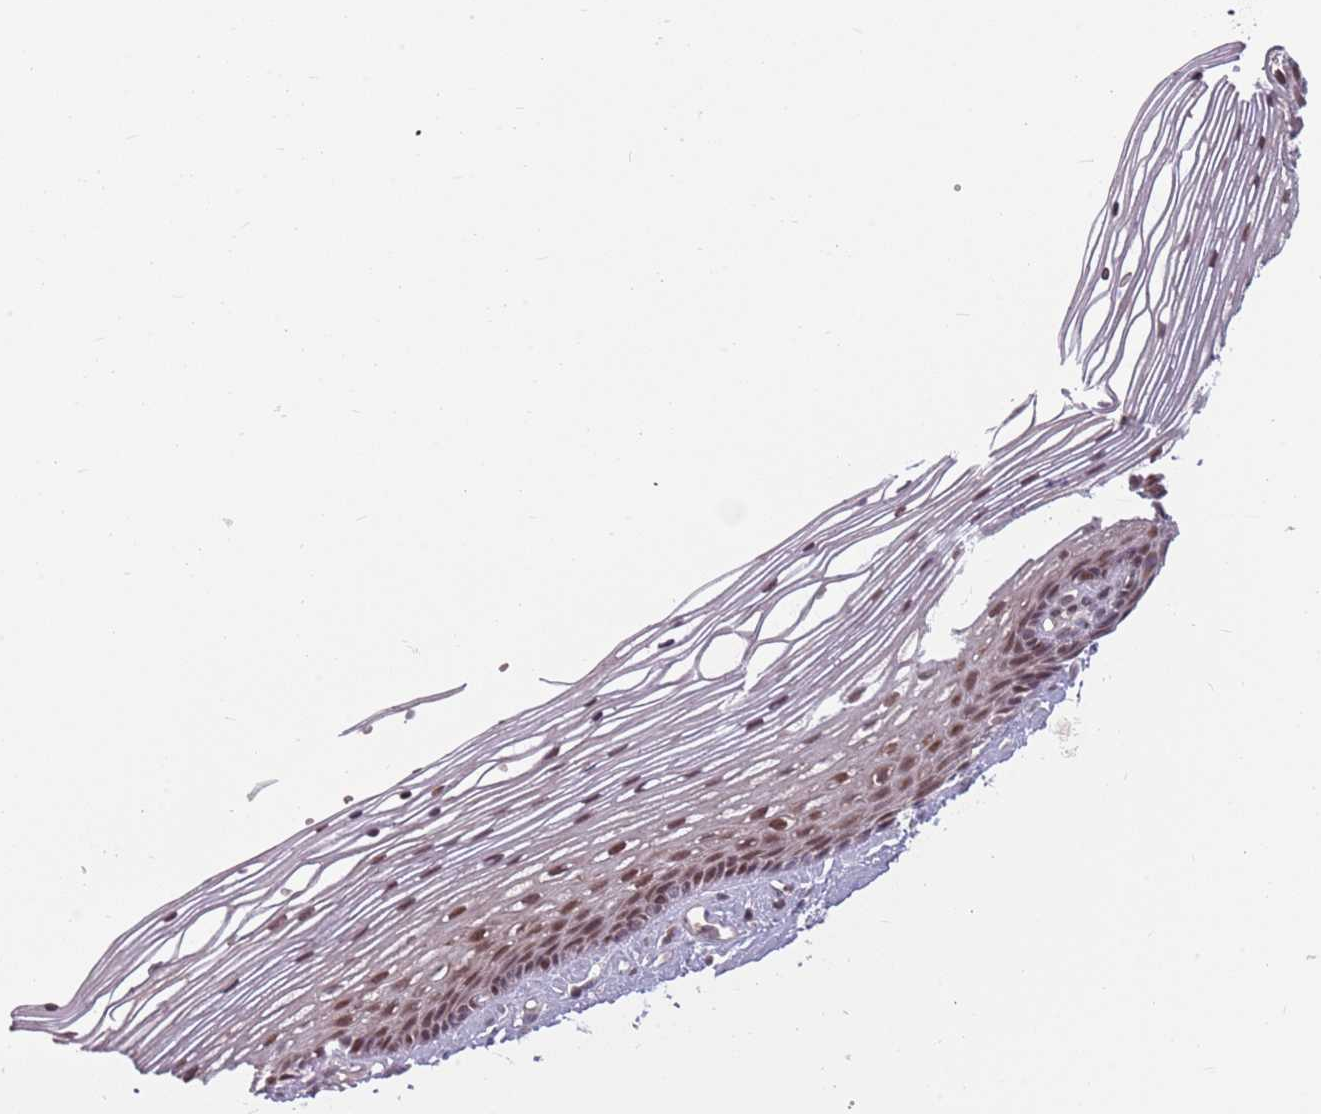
{"staining": {"intensity": "weak", "quantity": "25%-75%", "location": "nuclear"}, "tissue": "vagina", "cell_type": "Squamous epithelial cells", "image_type": "normal", "snomed": [{"axis": "morphology", "description": "Normal tissue, NOS"}, {"axis": "topography", "description": "Vagina"}], "caption": "High-magnification brightfield microscopy of benign vagina stained with DAB (3,3'-diaminobenzidine) (brown) and counterstained with hematoxylin (blue). squamous epithelial cells exhibit weak nuclear expression is present in approximately25%-75% of cells.", "gene": "ADGRG1", "patient": {"sex": "female", "age": 46}}